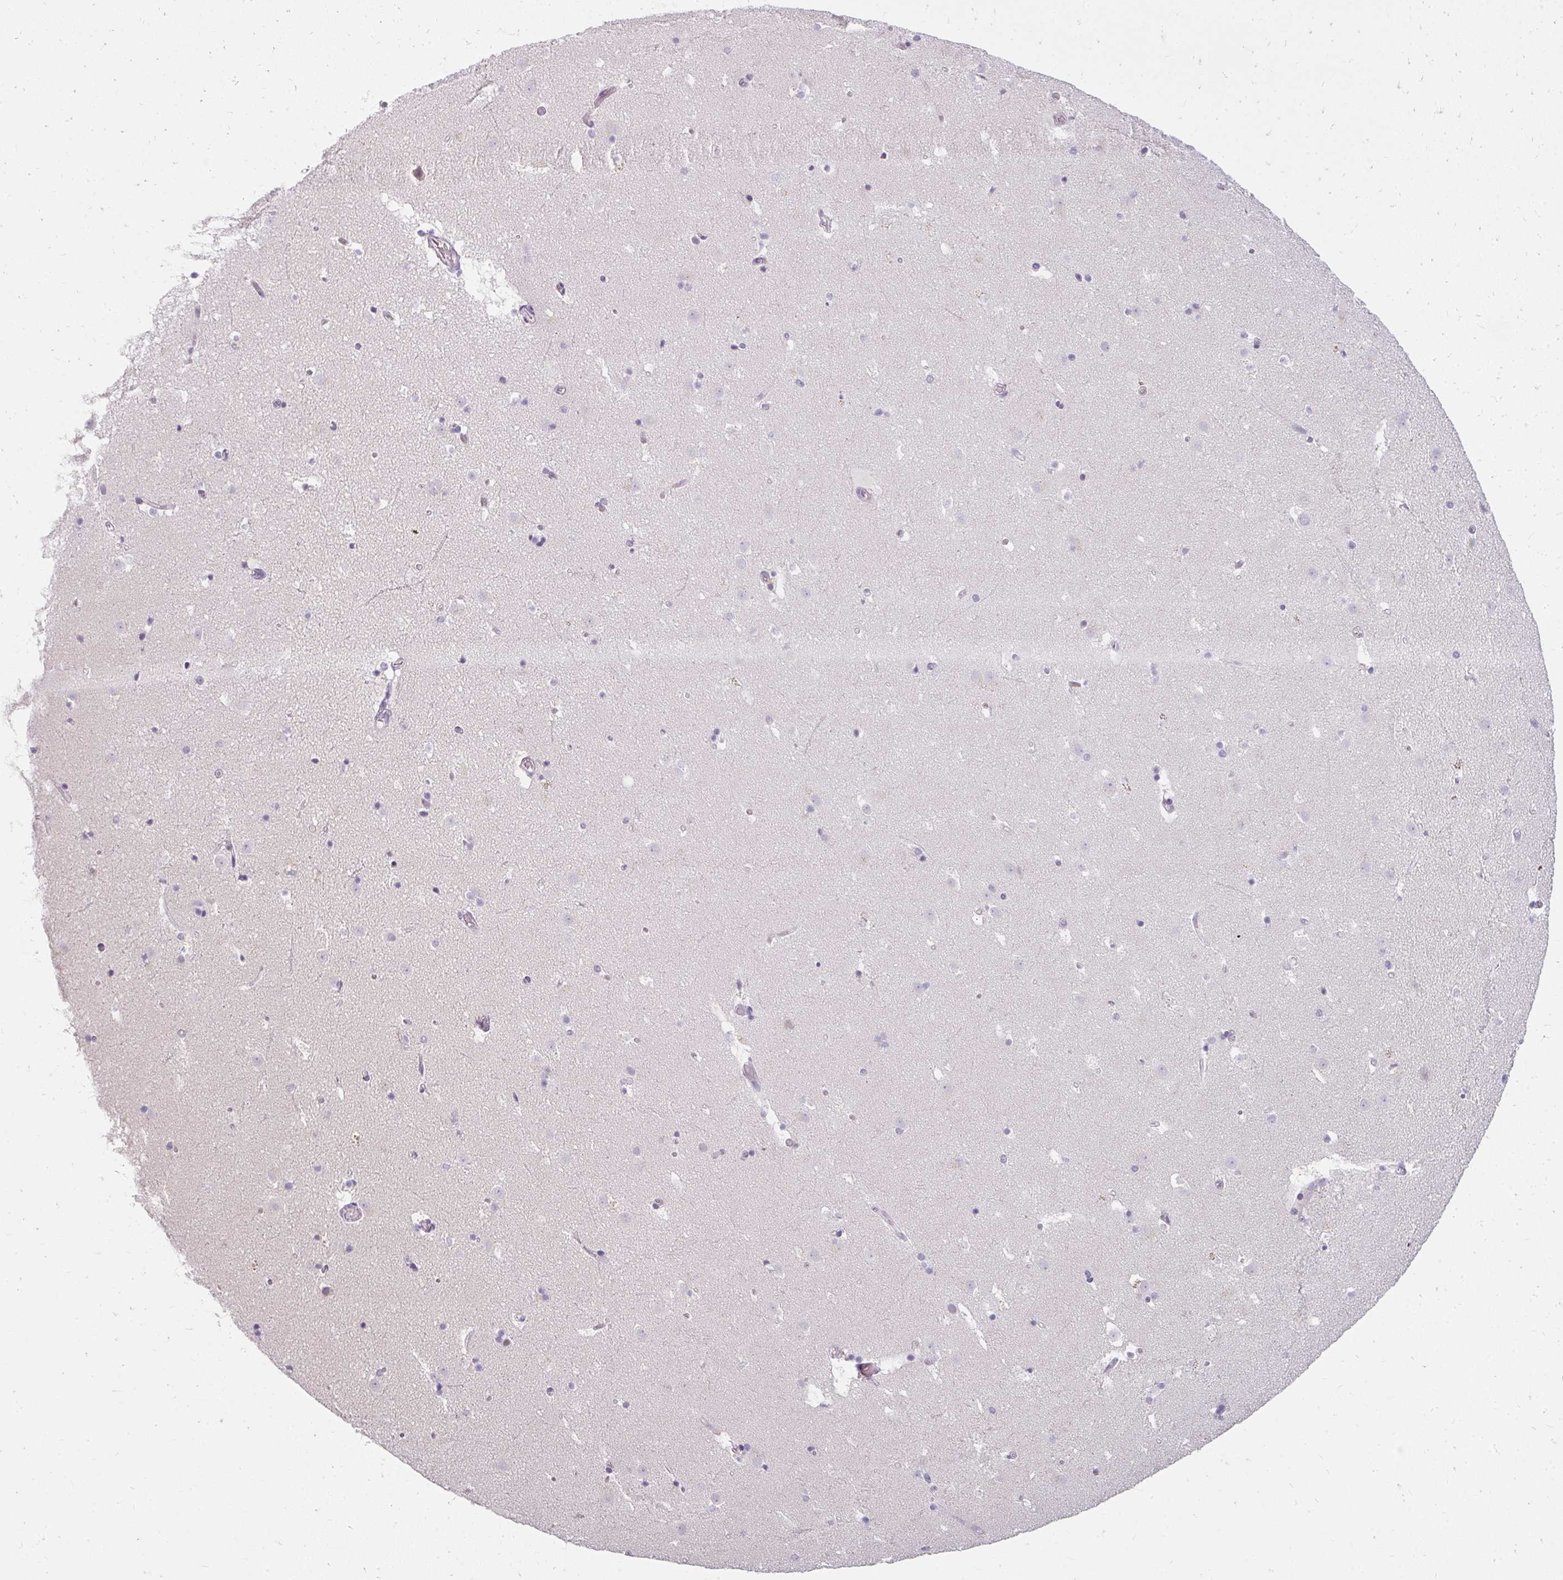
{"staining": {"intensity": "negative", "quantity": "none", "location": "none"}, "tissue": "caudate", "cell_type": "Glial cells", "image_type": "normal", "snomed": [{"axis": "morphology", "description": "Normal tissue, NOS"}, {"axis": "topography", "description": "Lateral ventricle wall"}], "caption": "DAB immunohistochemical staining of normal caudate displays no significant positivity in glial cells.", "gene": "PPP1R3G", "patient": {"sex": "male", "age": 37}}